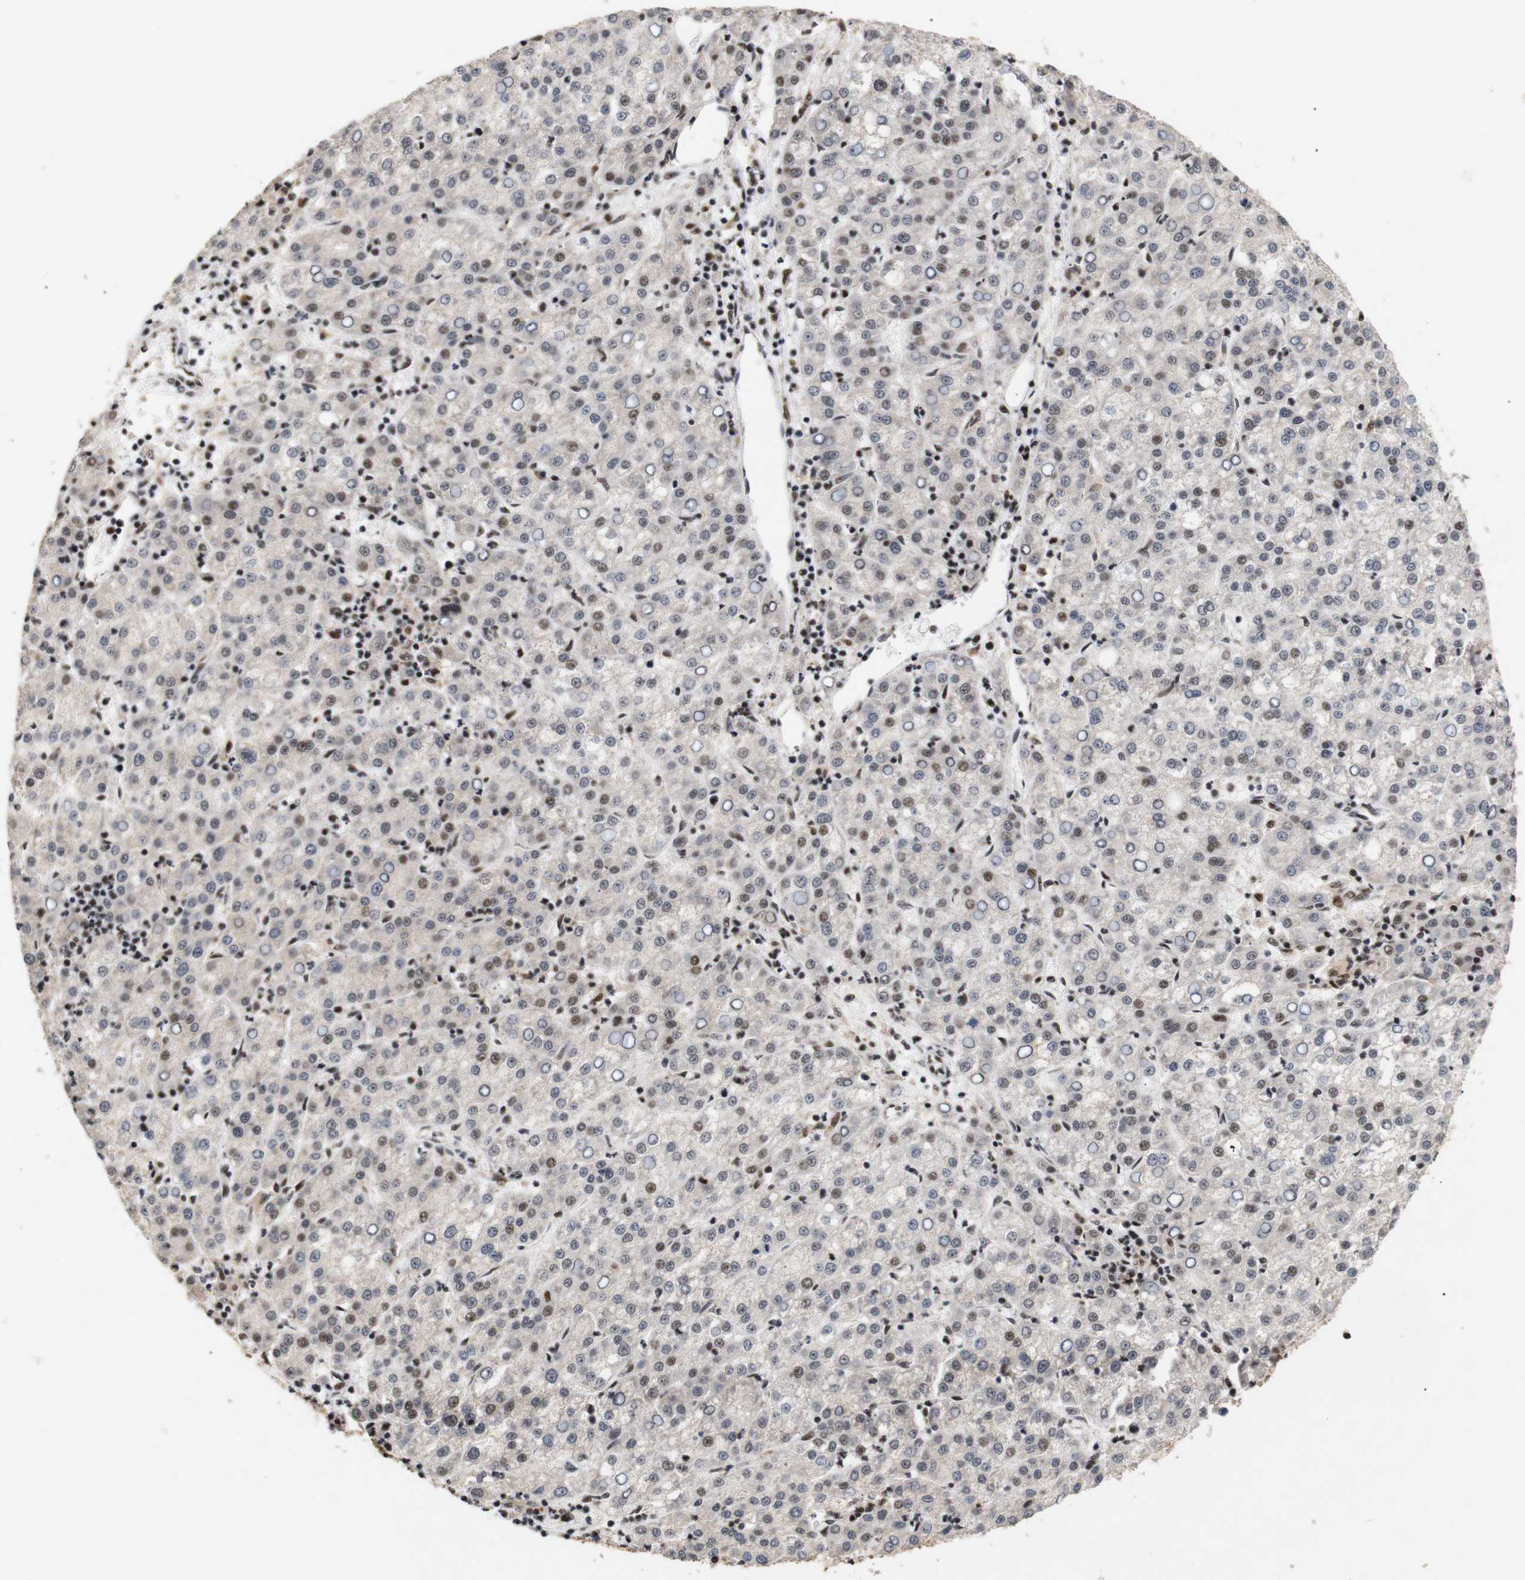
{"staining": {"intensity": "weak", "quantity": "25%-75%", "location": "nuclear"}, "tissue": "liver cancer", "cell_type": "Tumor cells", "image_type": "cancer", "snomed": [{"axis": "morphology", "description": "Carcinoma, Hepatocellular, NOS"}, {"axis": "topography", "description": "Liver"}], "caption": "This is an image of immunohistochemistry (IHC) staining of liver cancer (hepatocellular carcinoma), which shows weak expression in the nuclear of tumor cells.", "gene": "PYM1", "patient": {"sex": "female", "age": 58}}